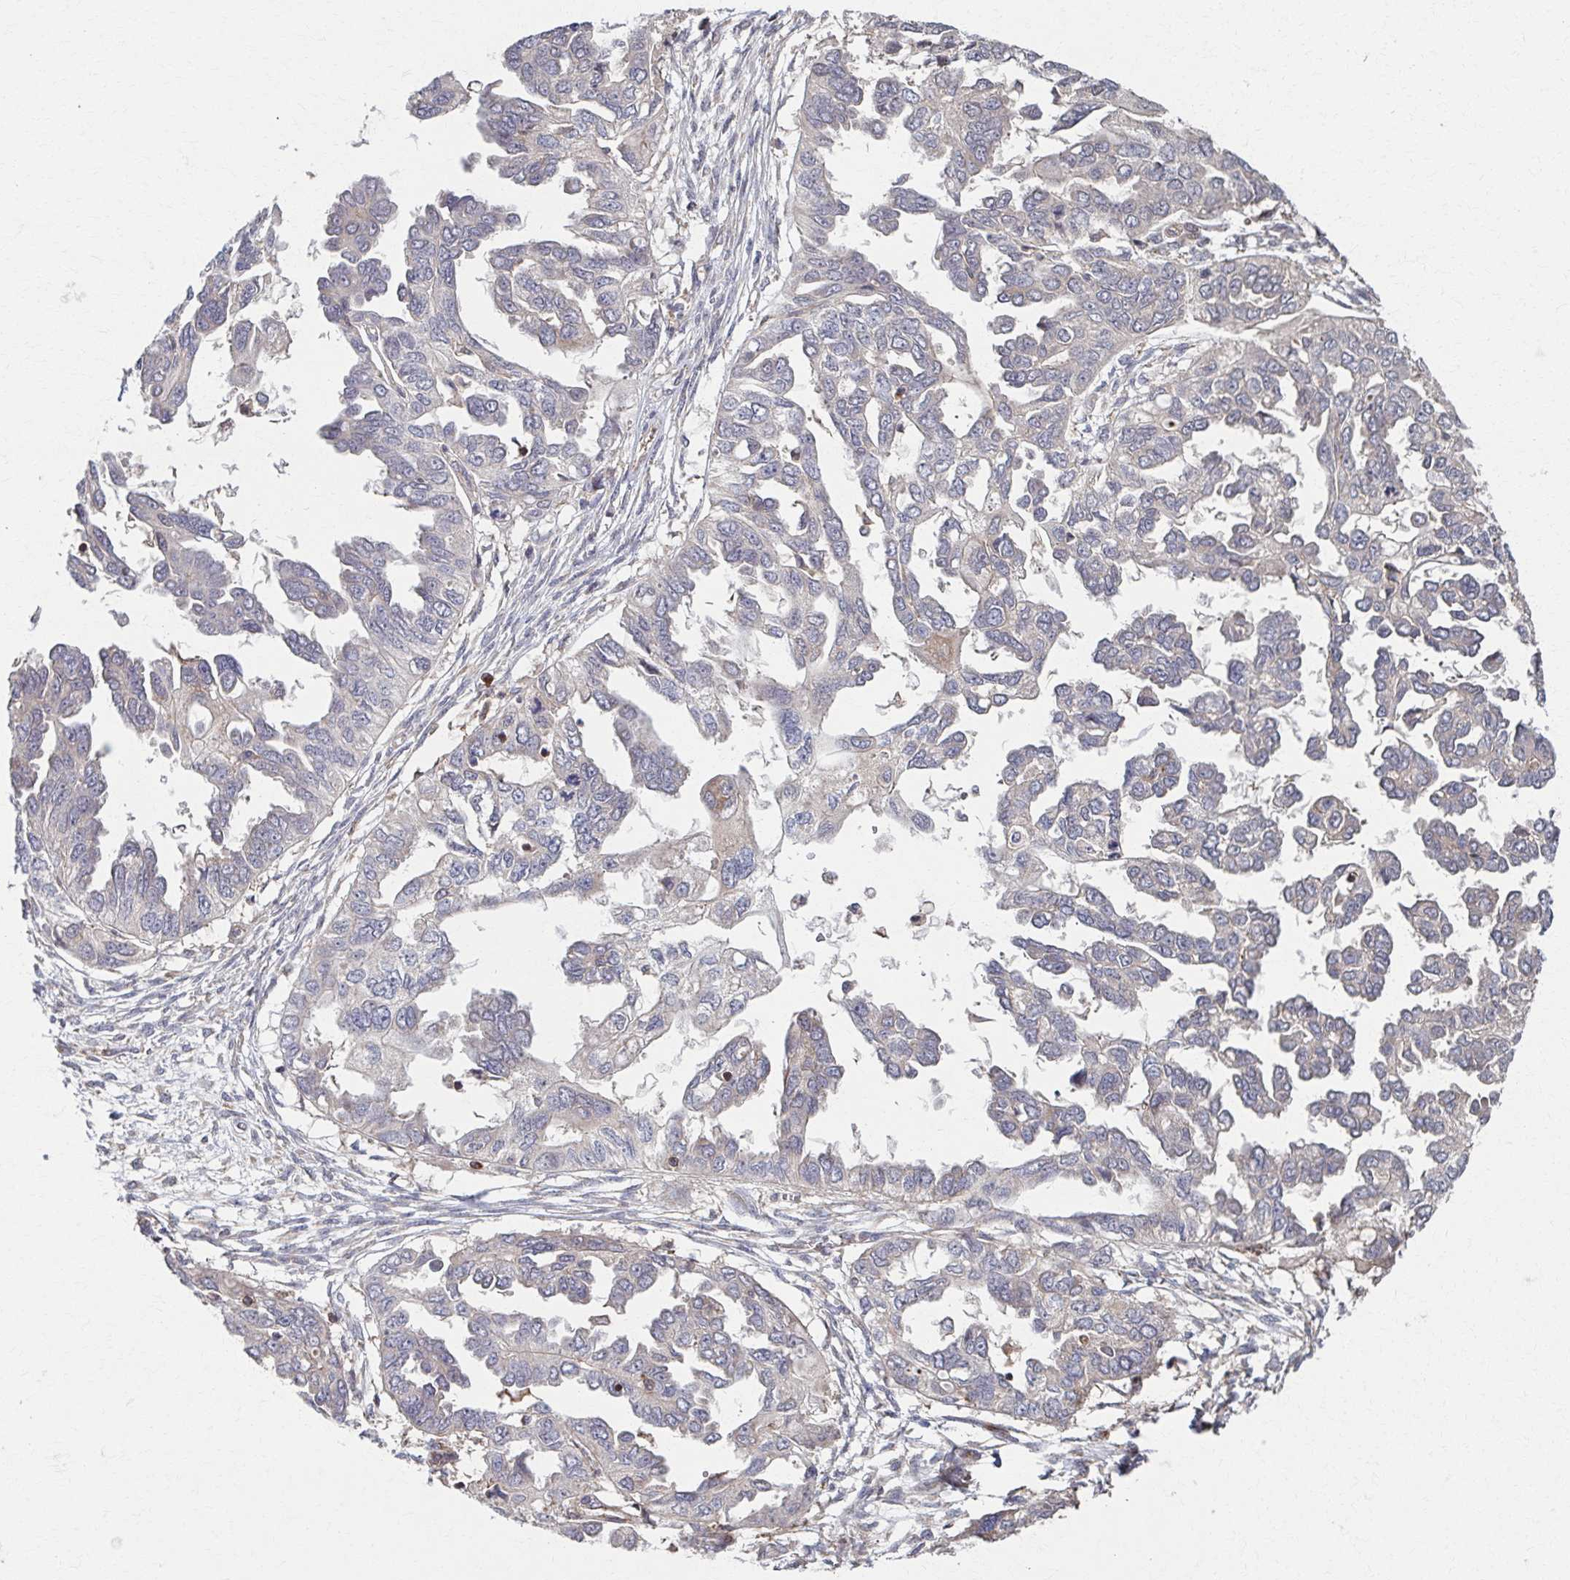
{"staining": {"intensity": "weak", "quantity": "25%-75%", "location": "cytoplasmic/membranous"}, "tissue": "ovarian cancer", "cell_type": "Tumor cells", "image_type": "cancer", "snomed": [{"axis": "morphology", "description": "Cystadenocarcinoma, serous, NOS"}, {"axis": "topography", "description": "Ovary"}], "caption": "Tumor cells exhibit weak cytoplasmic/membranous staining in about 25%-75% of cells in serous cystadenocarcinoma (ovarian).", "gene": "KLHL34", "patient": {"sex": "female", "age": 53}}